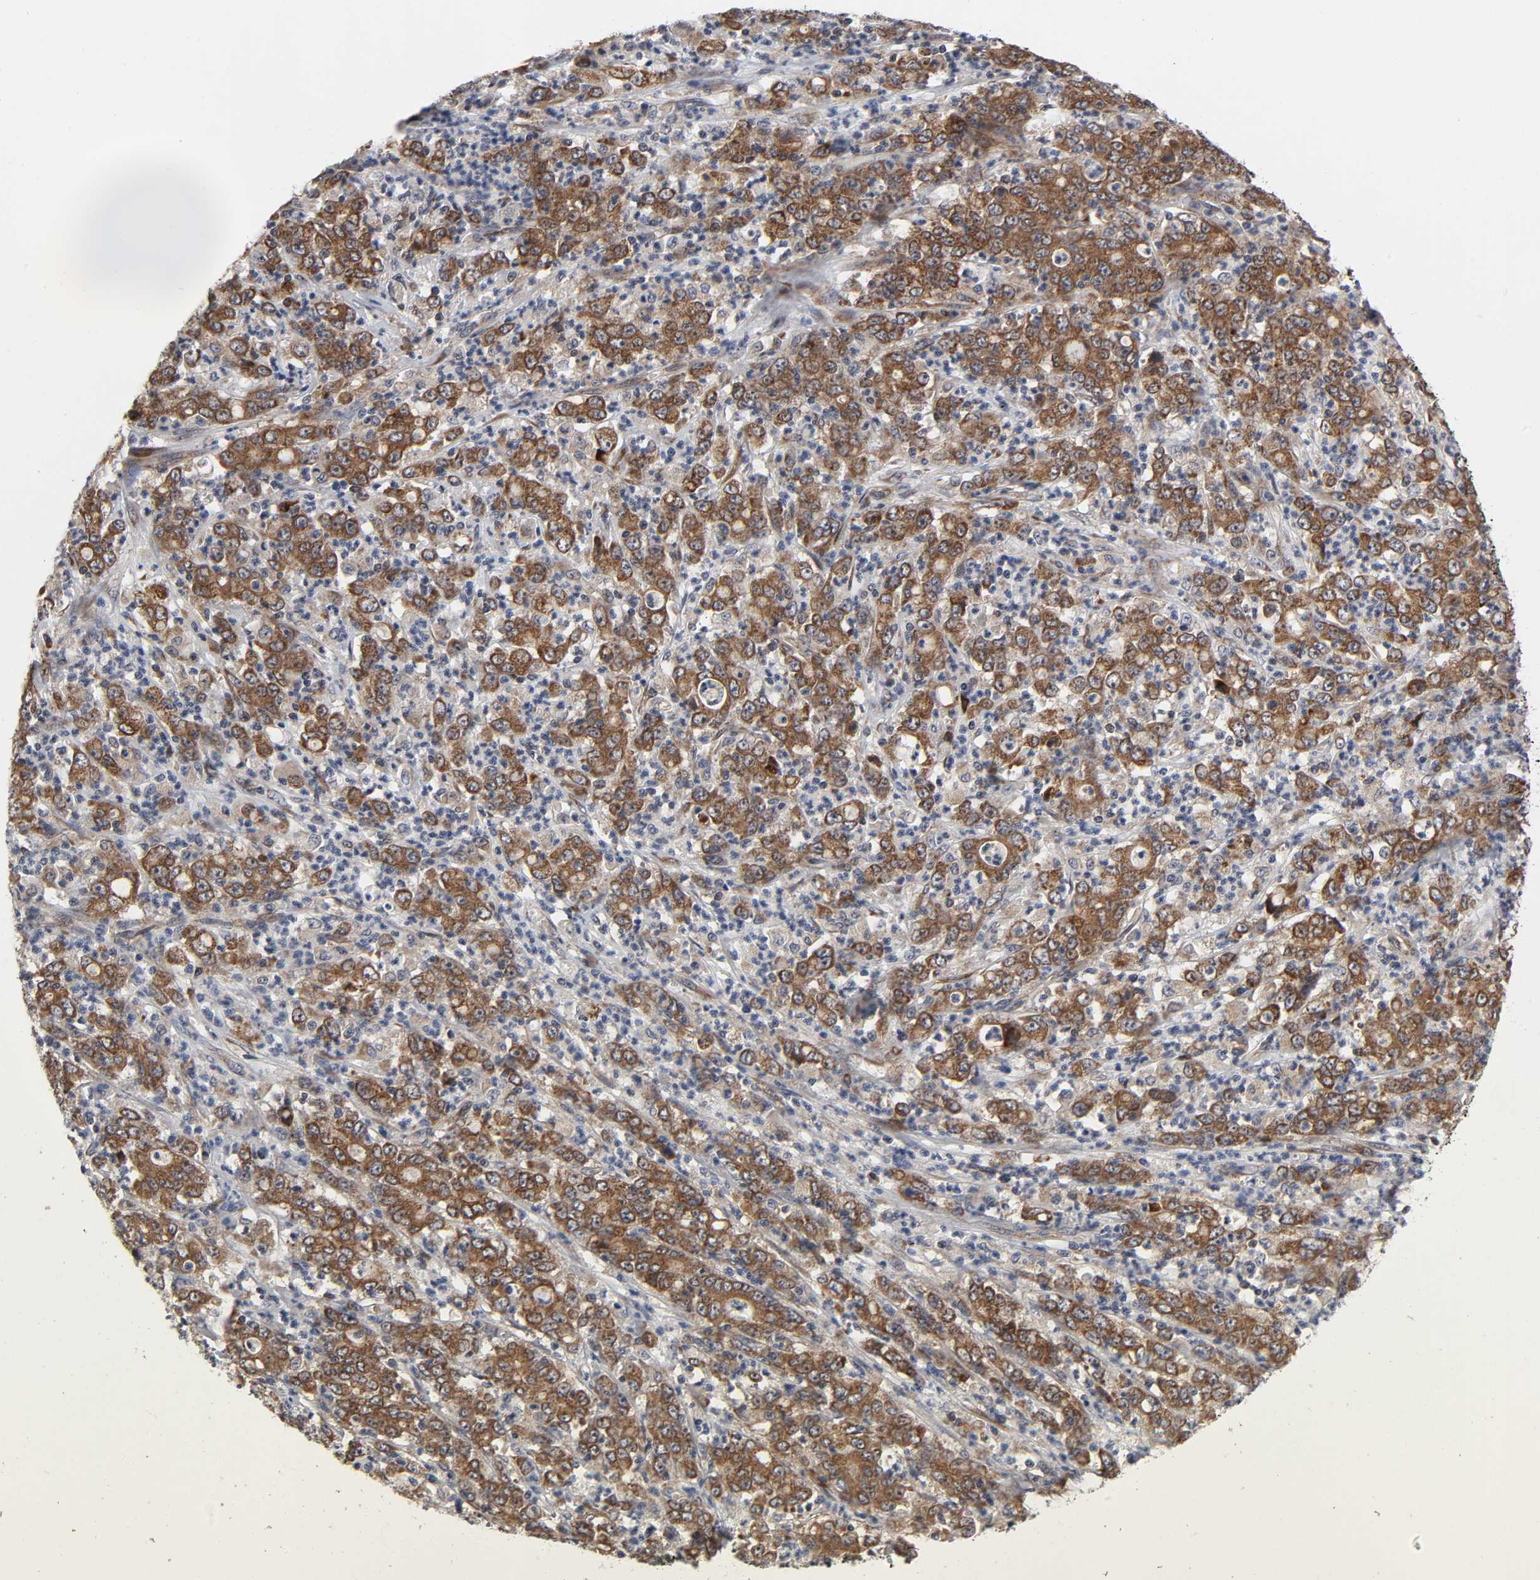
{"staining": {"intensity": "strong", "quantity": ">75%", "location": "cytoplasmic/membranous"}, "tissue": "stomach cancer", "cell_type": "Tumor cells", "image_type": "cancer", "snomed": [{"axis": "morphology", "description": "Adenocarcinoma, NOS"}, {"axis": "topography", "description": "Stomach, lower"}], "caption": "Stomach cancer tissue exhibits strong cytoplasmic/membranous positivity in about >75% of tumor cells, visualized by immunohistochemistry.", "gene": "SLC30A9", "patient": {"sex": "female", "age": 71}}